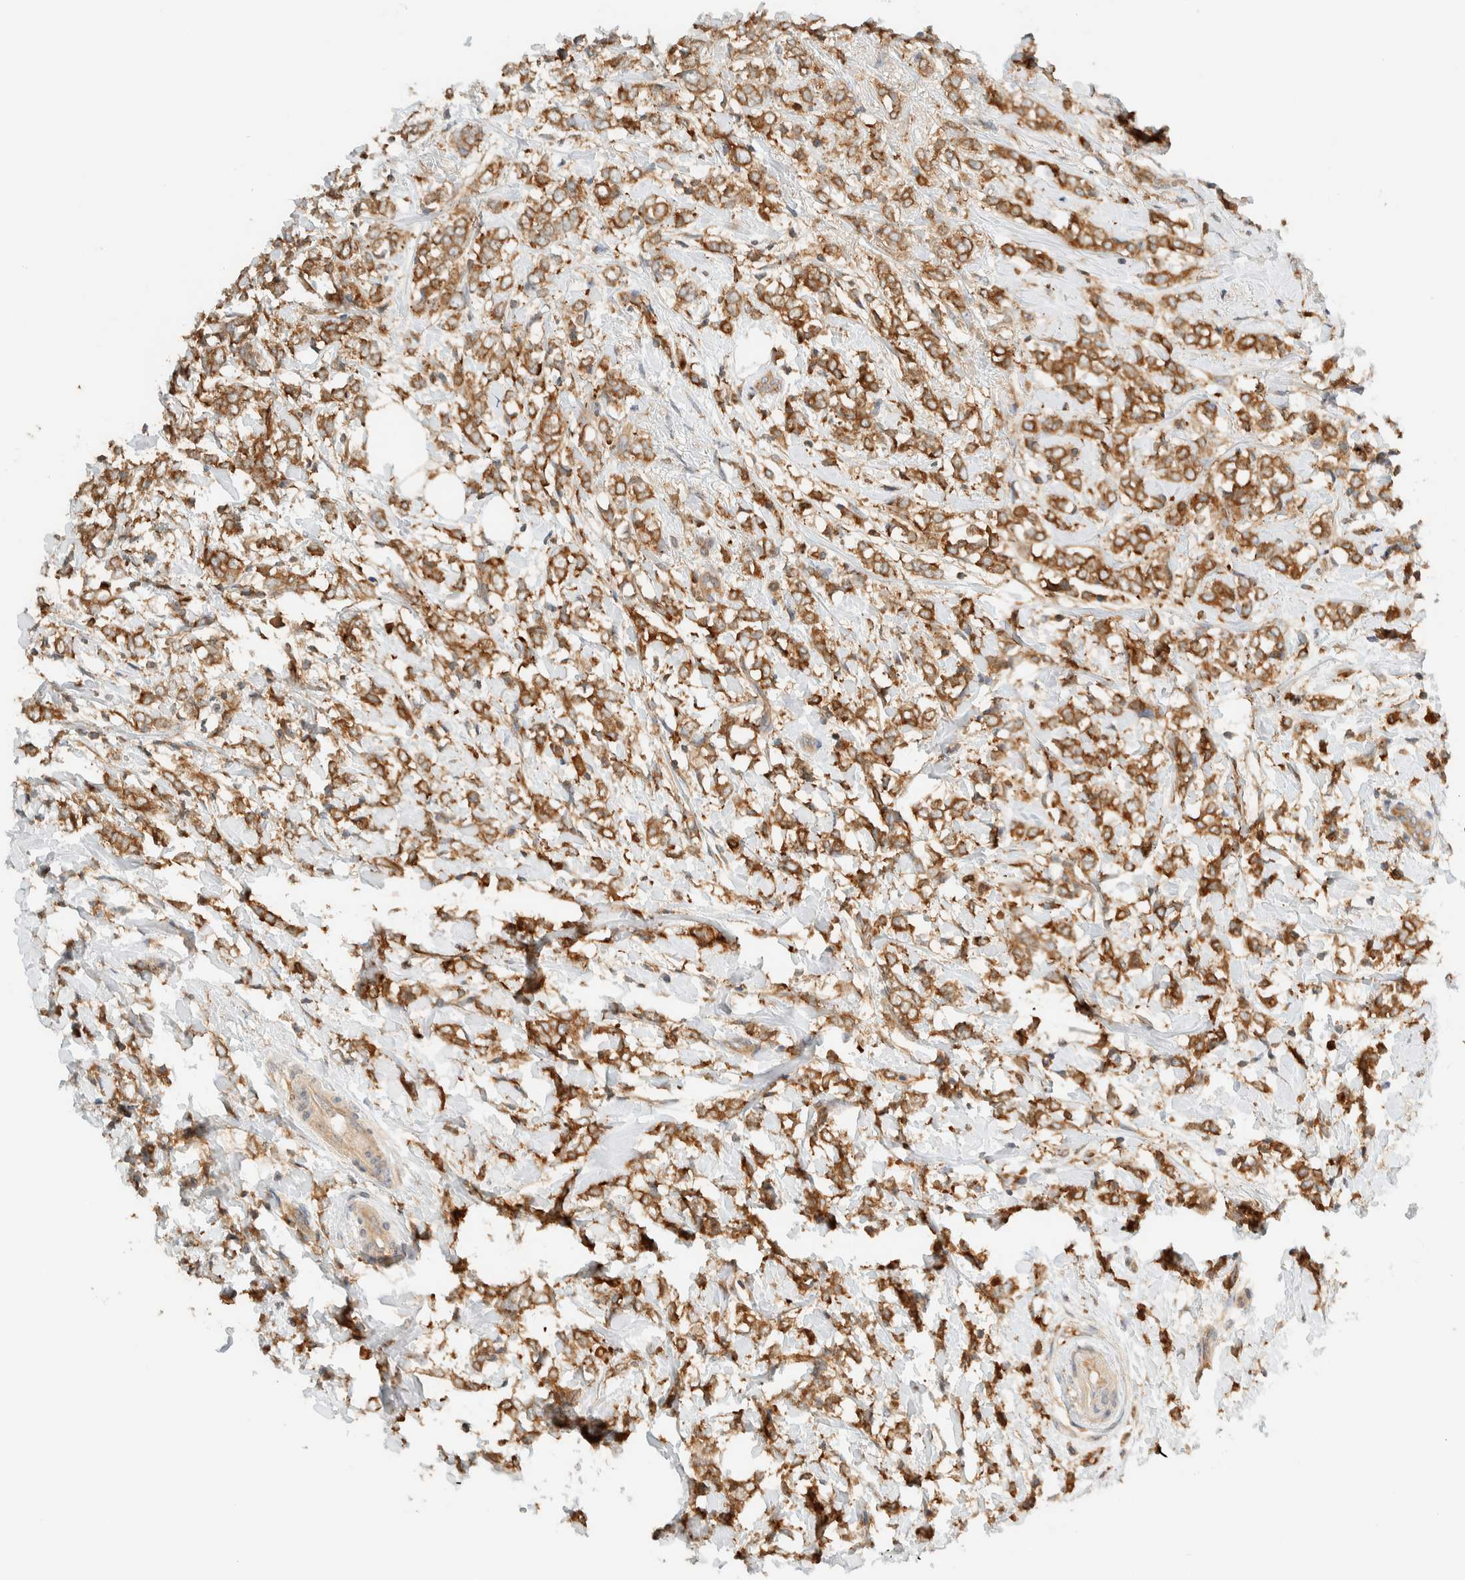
{"staining": {"intensity": "moderate", "quantity": ">75%", "location": "cytoplasmic/membranous"}, "tissue": "breast cancer", "cell_type": "Tumor cells", "image_type": "cancer", "snomed": [{"axis": "morphology", "description": "Normal tissue, NOS"}, {"axis": "morphology", "description": "Lobular carcinoma"}, {"axis": "topography", "description": "Breast"}], "caption": "Protein expression analysis of human breast cancer reveals moderate cytoplasmic/membranous staining in approximately >75% of tumor cells.", "gene": "ARFGEF1", "patient": {"sex": "female", "age": 47}}